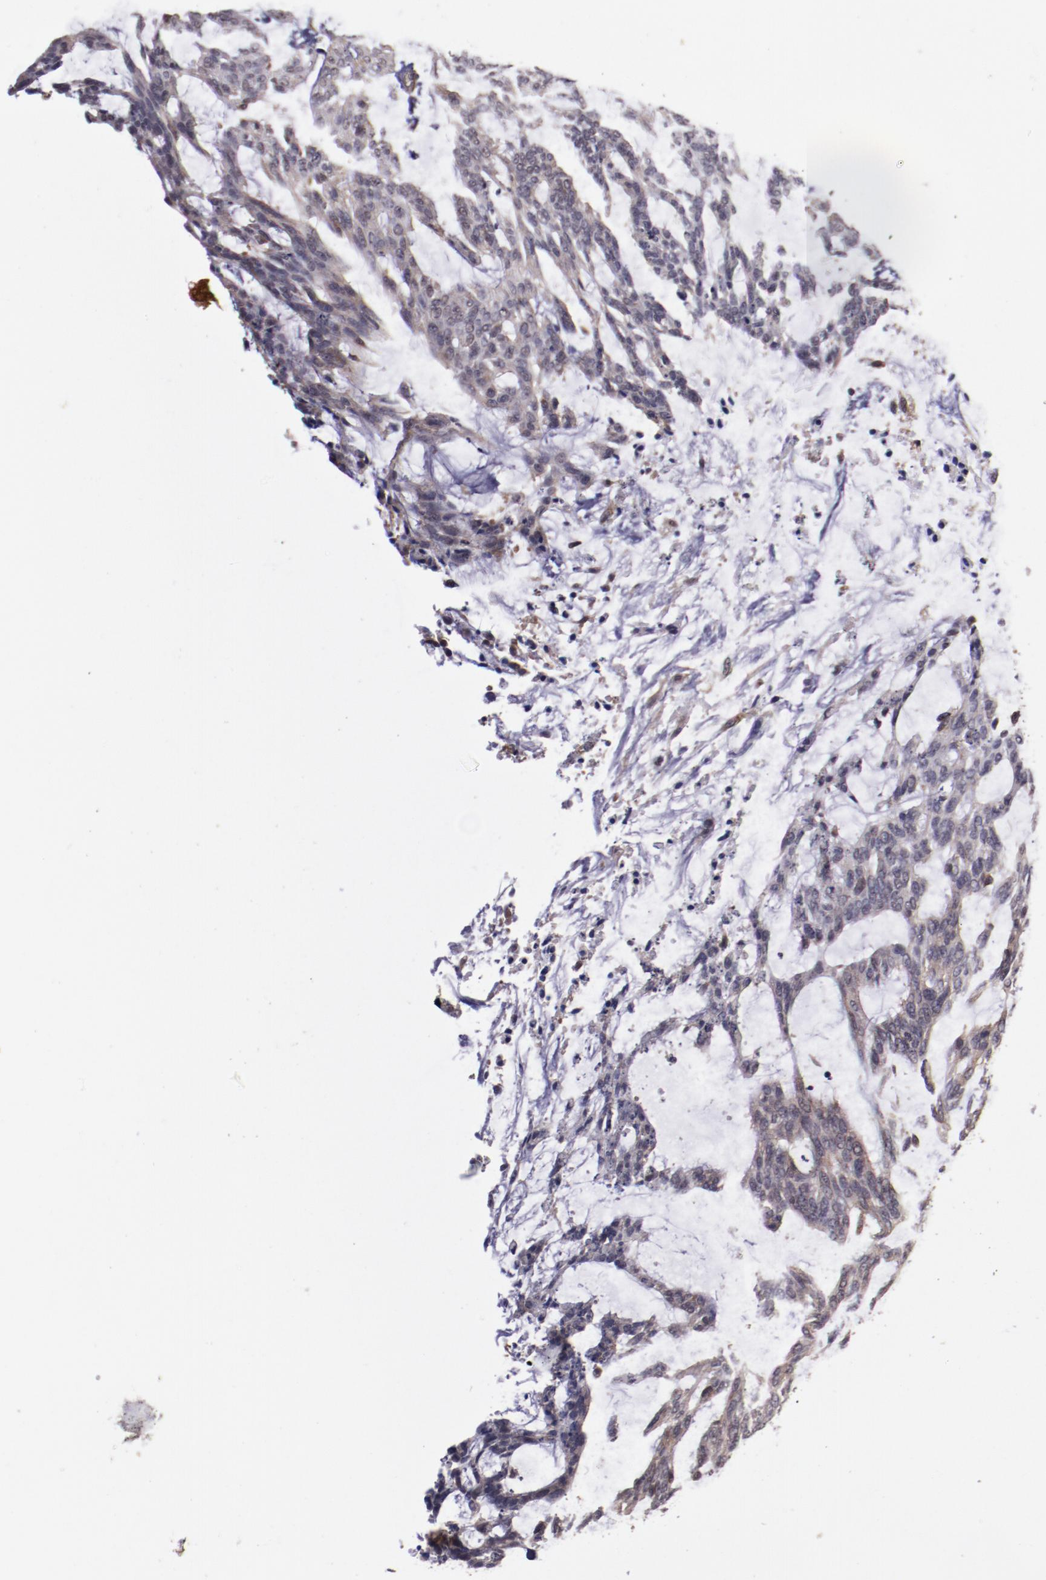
{"staining": {"intensity": "weak", "quantity": ">75%", "location": "cytoplasmic/membranous,nuclear"}, "tissue": "skin cancer", "cell_type": "Tumor cells", "image_type": "cancer", "snomed": [{"axis": "morphology", "description": "Normal tissue, NOS"}, {"axis": "morphology", "description": "Basal cell carcinoma"}, {"axis": "topography", "description": "Skin"}], "caption": "There is low levels of weak cytoplasmic/membranous and nuclear positivity in tumor cells of skin basal cell carcinoma, as demonstrated by immunohistochemical staining (brown color).", "gene": "FTSJ1", "patient": {"sex": "female", "age": 71}}